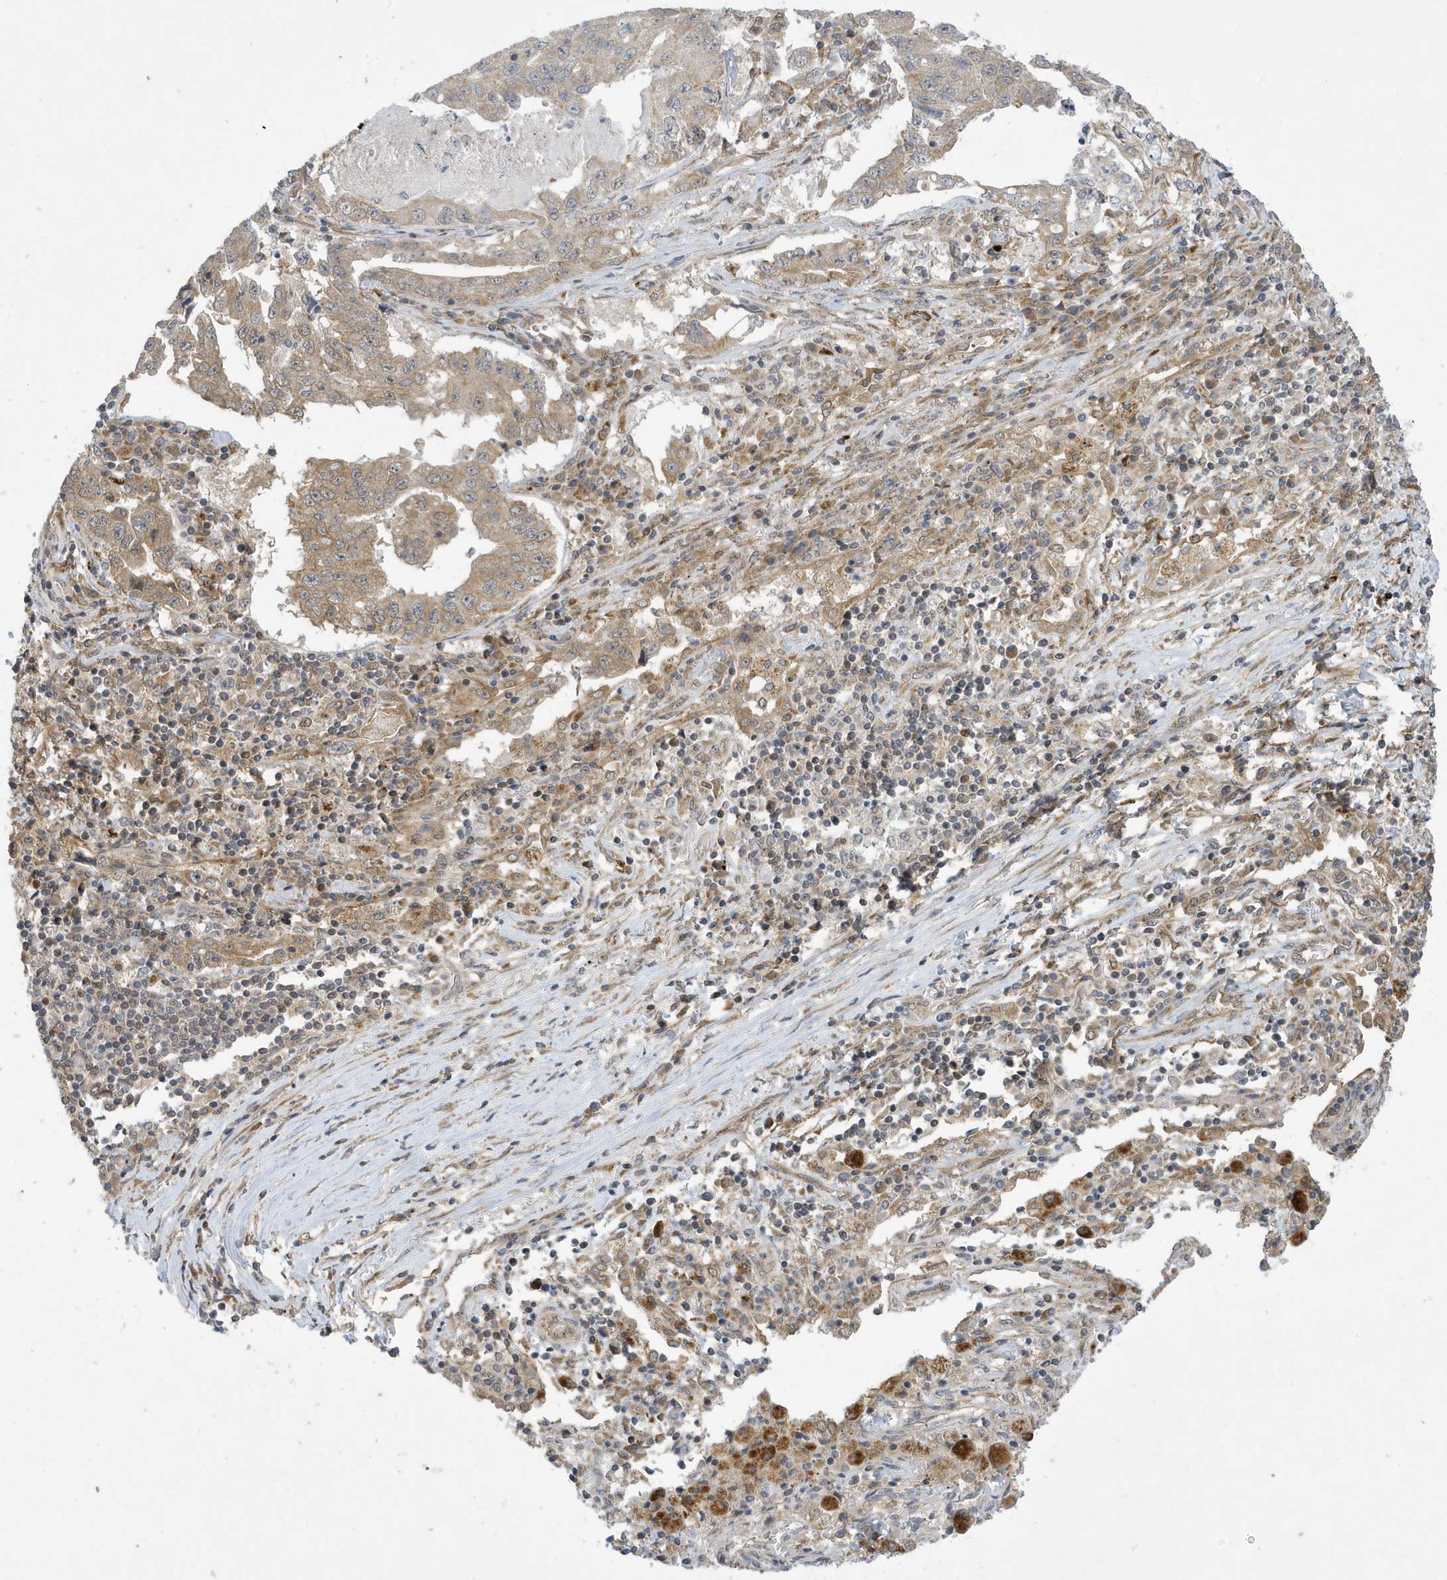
{"staining": {"intensity": "moderate", "quantity": "25%-75%", "location": "cytoplasmic/membranous"}, "tissue": "lung cancer", "cell_type": "Tumor cells", "image_type": "cancer", "snomed": [{"axis": "morphology", "description": "Adenocarcinoma, NOS"}, {"axis": "topography", "description": "Lung"}], "caption": "An image of human lung cancer (adenocarcinoma) stained for a protein reveals moderate cytoplasmic/membranous brown staining in tumor cells.", "gene": "NCOA7", "patient": {"sex": "female", "age": 51}}